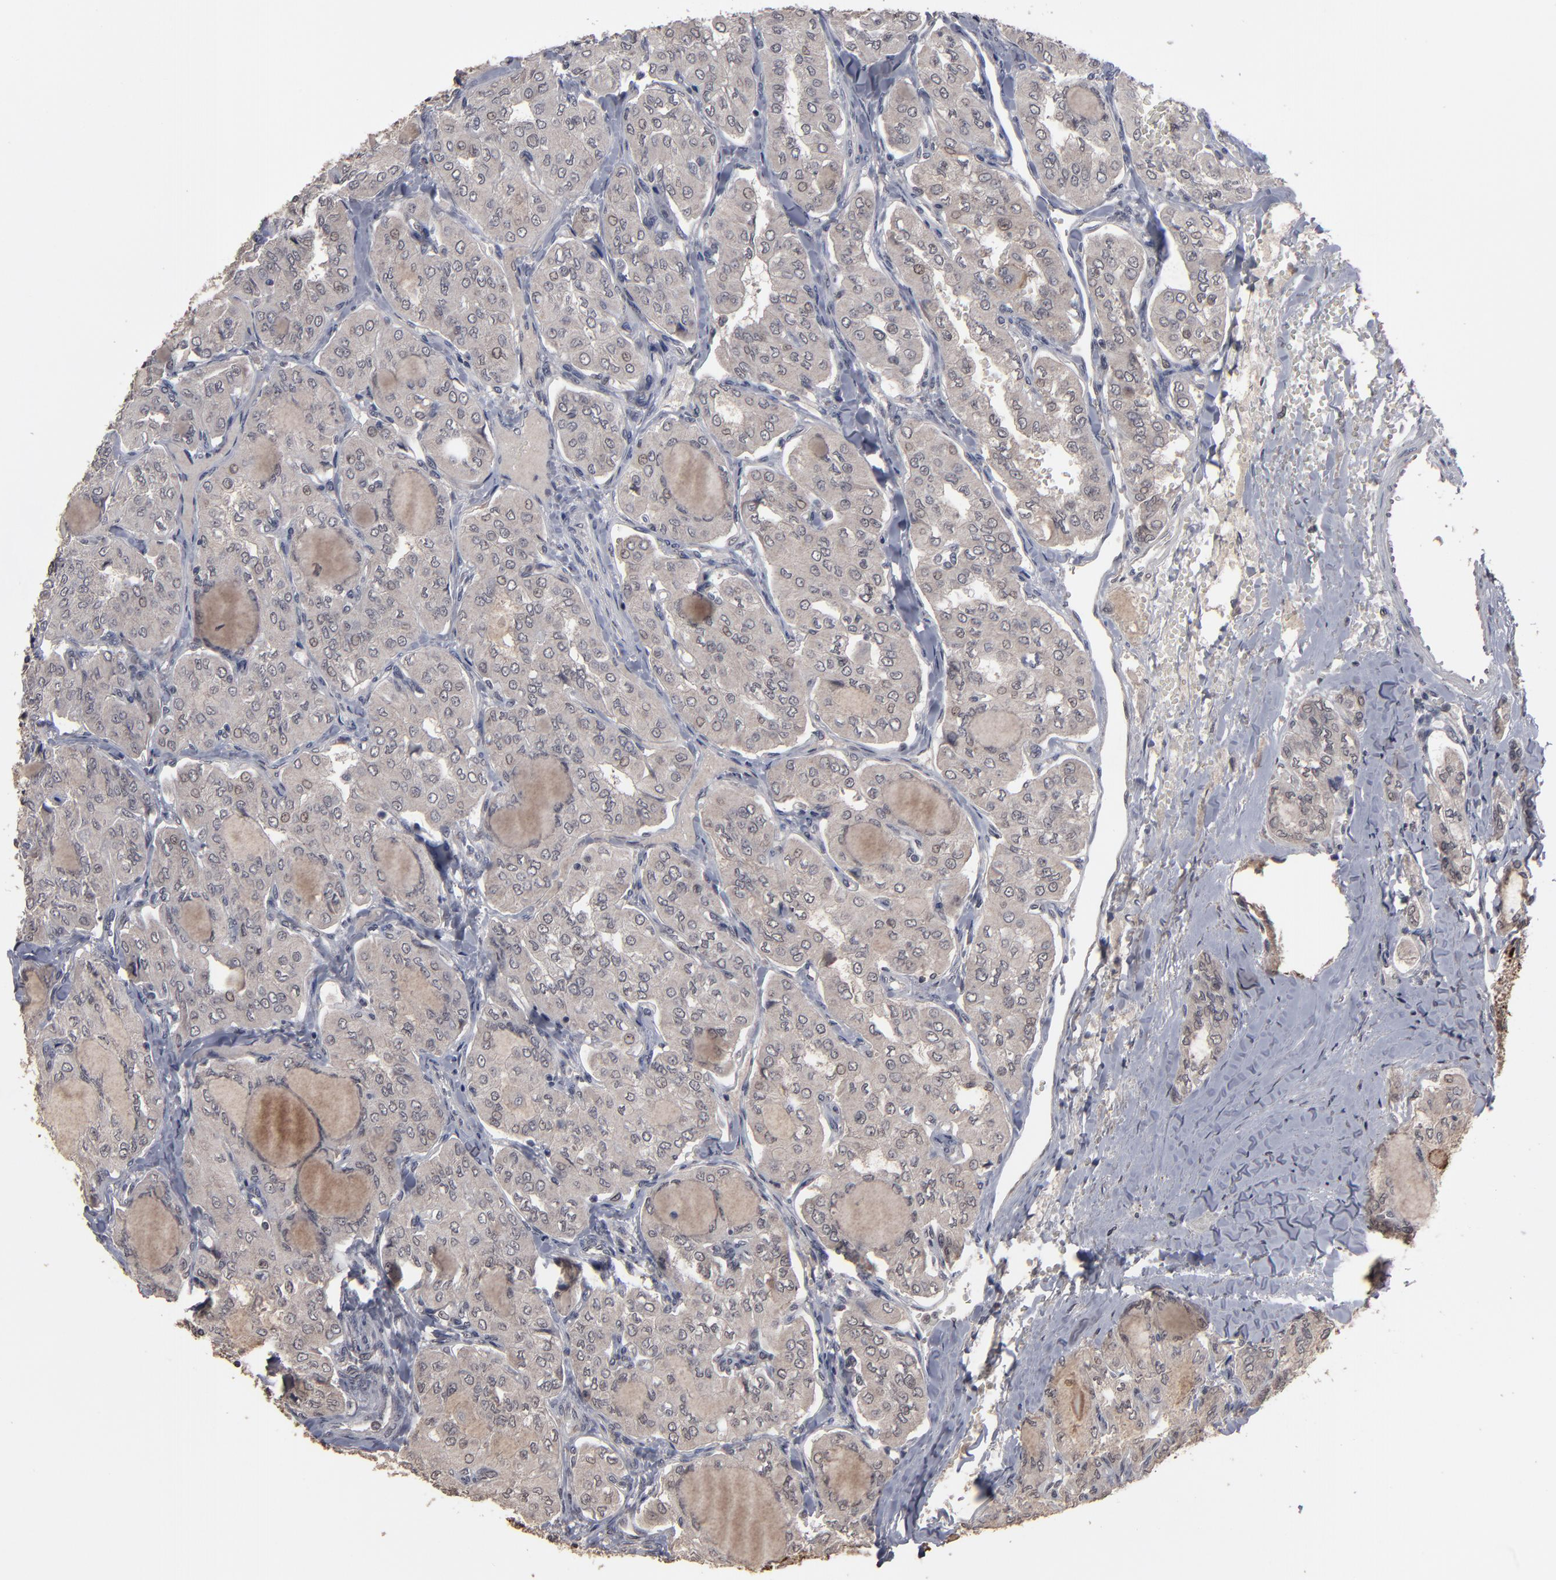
{"staining": {"intensity": "weak", "quantity": ">75%", "location": "cytoplasmic/membranous"}, "tissue": "thyroid cancer", "cell_type": "Tumor cells", "image_type": "cancer", "snomed": [{"axis": "morphology", "description": "Papillary adenocarcinoma, NOS"}, {"axis": "topography", "description": "Thyroid gland"}], "caption": "Immunohistochemistry (IHC) photomicrograph of neoplastic tissue: human thyroid cancer (papillary adenocarcinoma) stained using immunohistochemistry (IHC) exhibits low levels of weak protein expression localized specifically in the cytoplasmic/membranous of tumor cells, appearing as a cytoplasmic/membranous brown color.", "gene": "SLC22A17", "patient": {"sex": "male", "age": 20}}